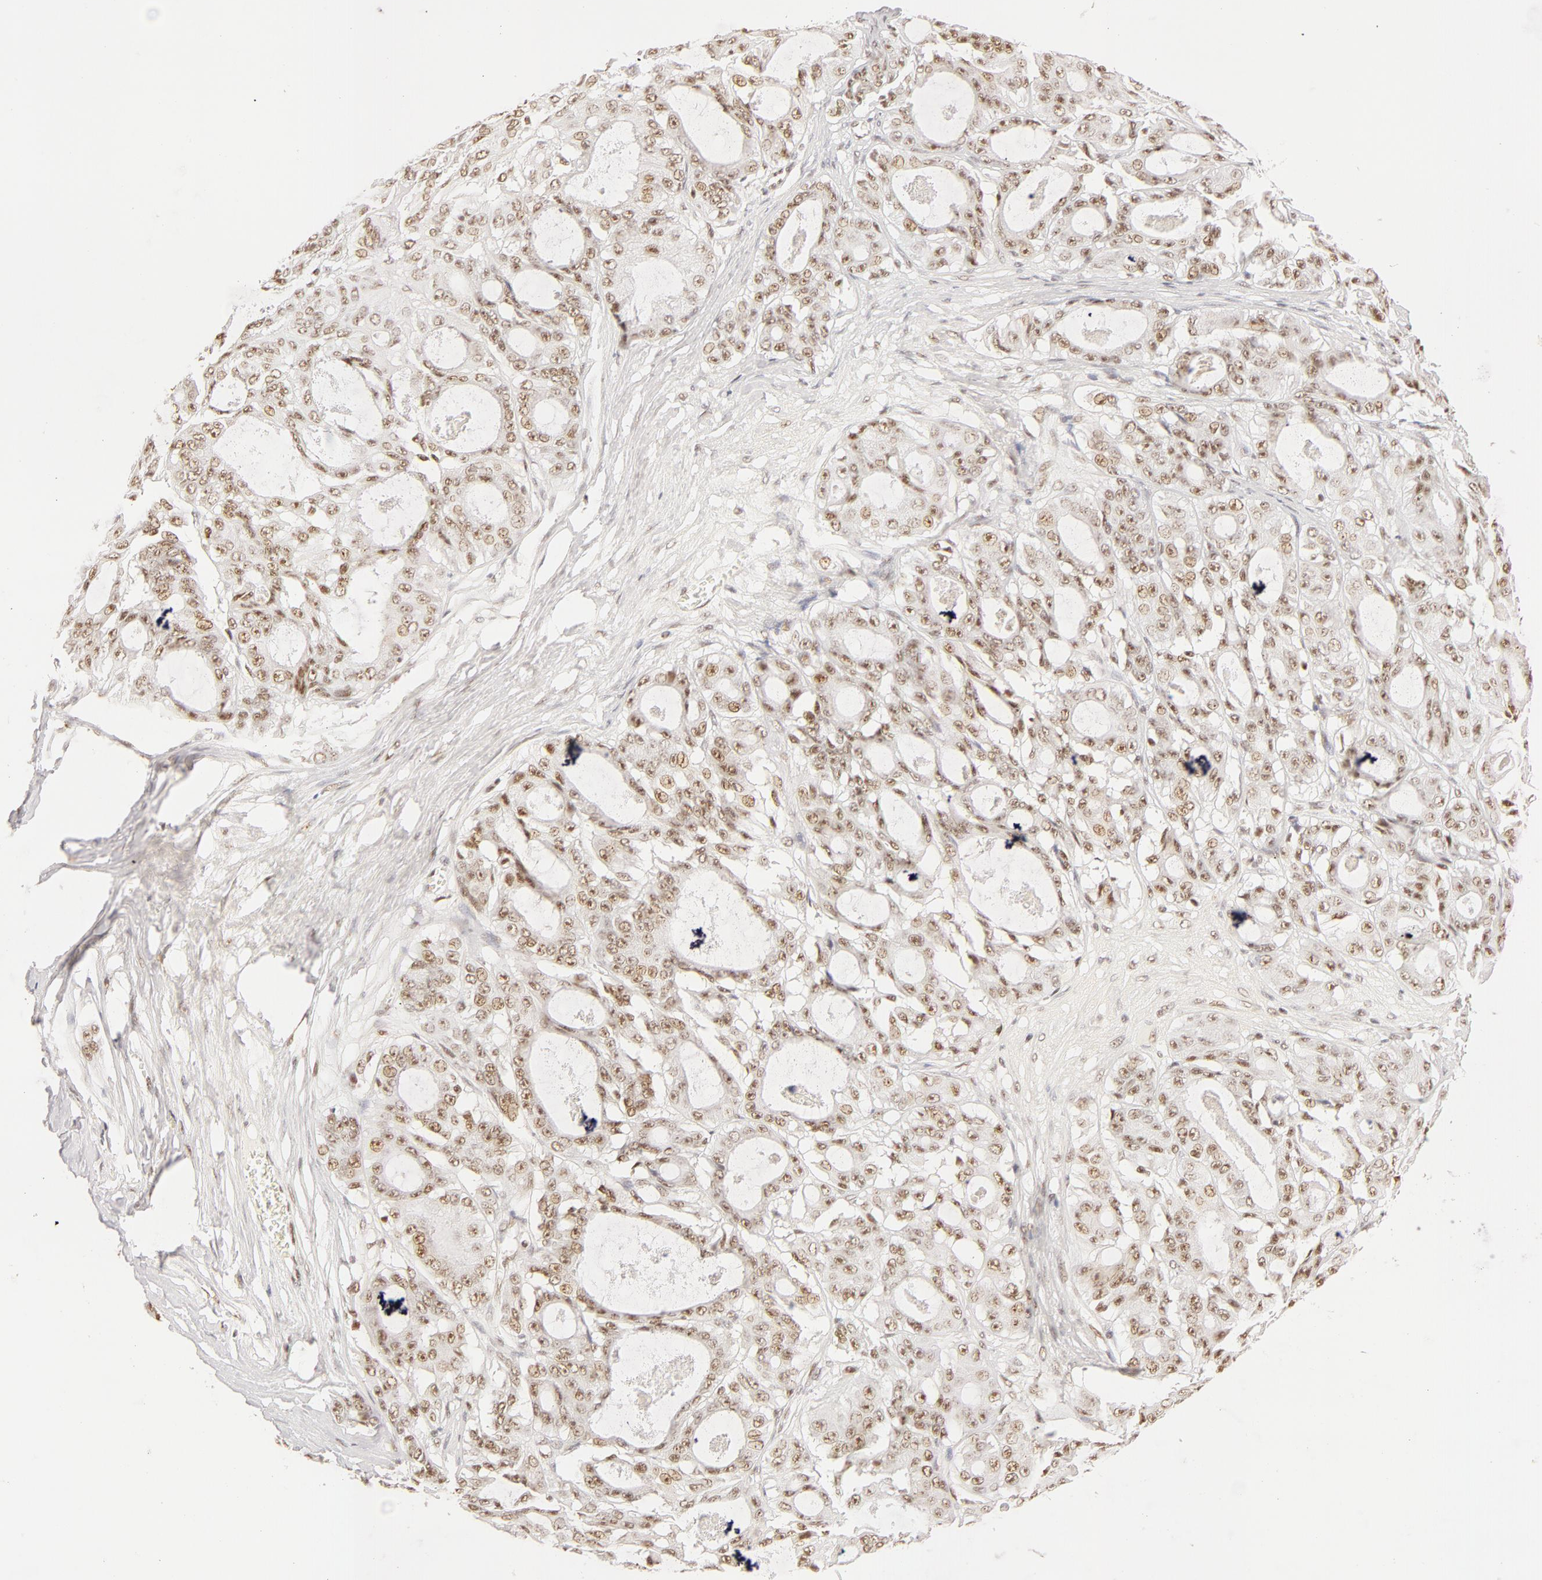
{"staining": {"intensity": "weak", "quantity": ">75%", "location": "nuclear"}, "tissue": "ovarian cancer", "cell_type": "Tumor cells", "image_type": "cancer", "snomed": [{"axis": "morphology", "description": "Carcinoma, endometroid"}, {"axis": "topography", "description": "Ovary"}], "caption": "Endometroid carcinoma (ovarian) tissue displays weak nuclear expression in about >75% of tumor cells", "gene": "RBM39", "patient": {"sex": "female", "age": 61}}